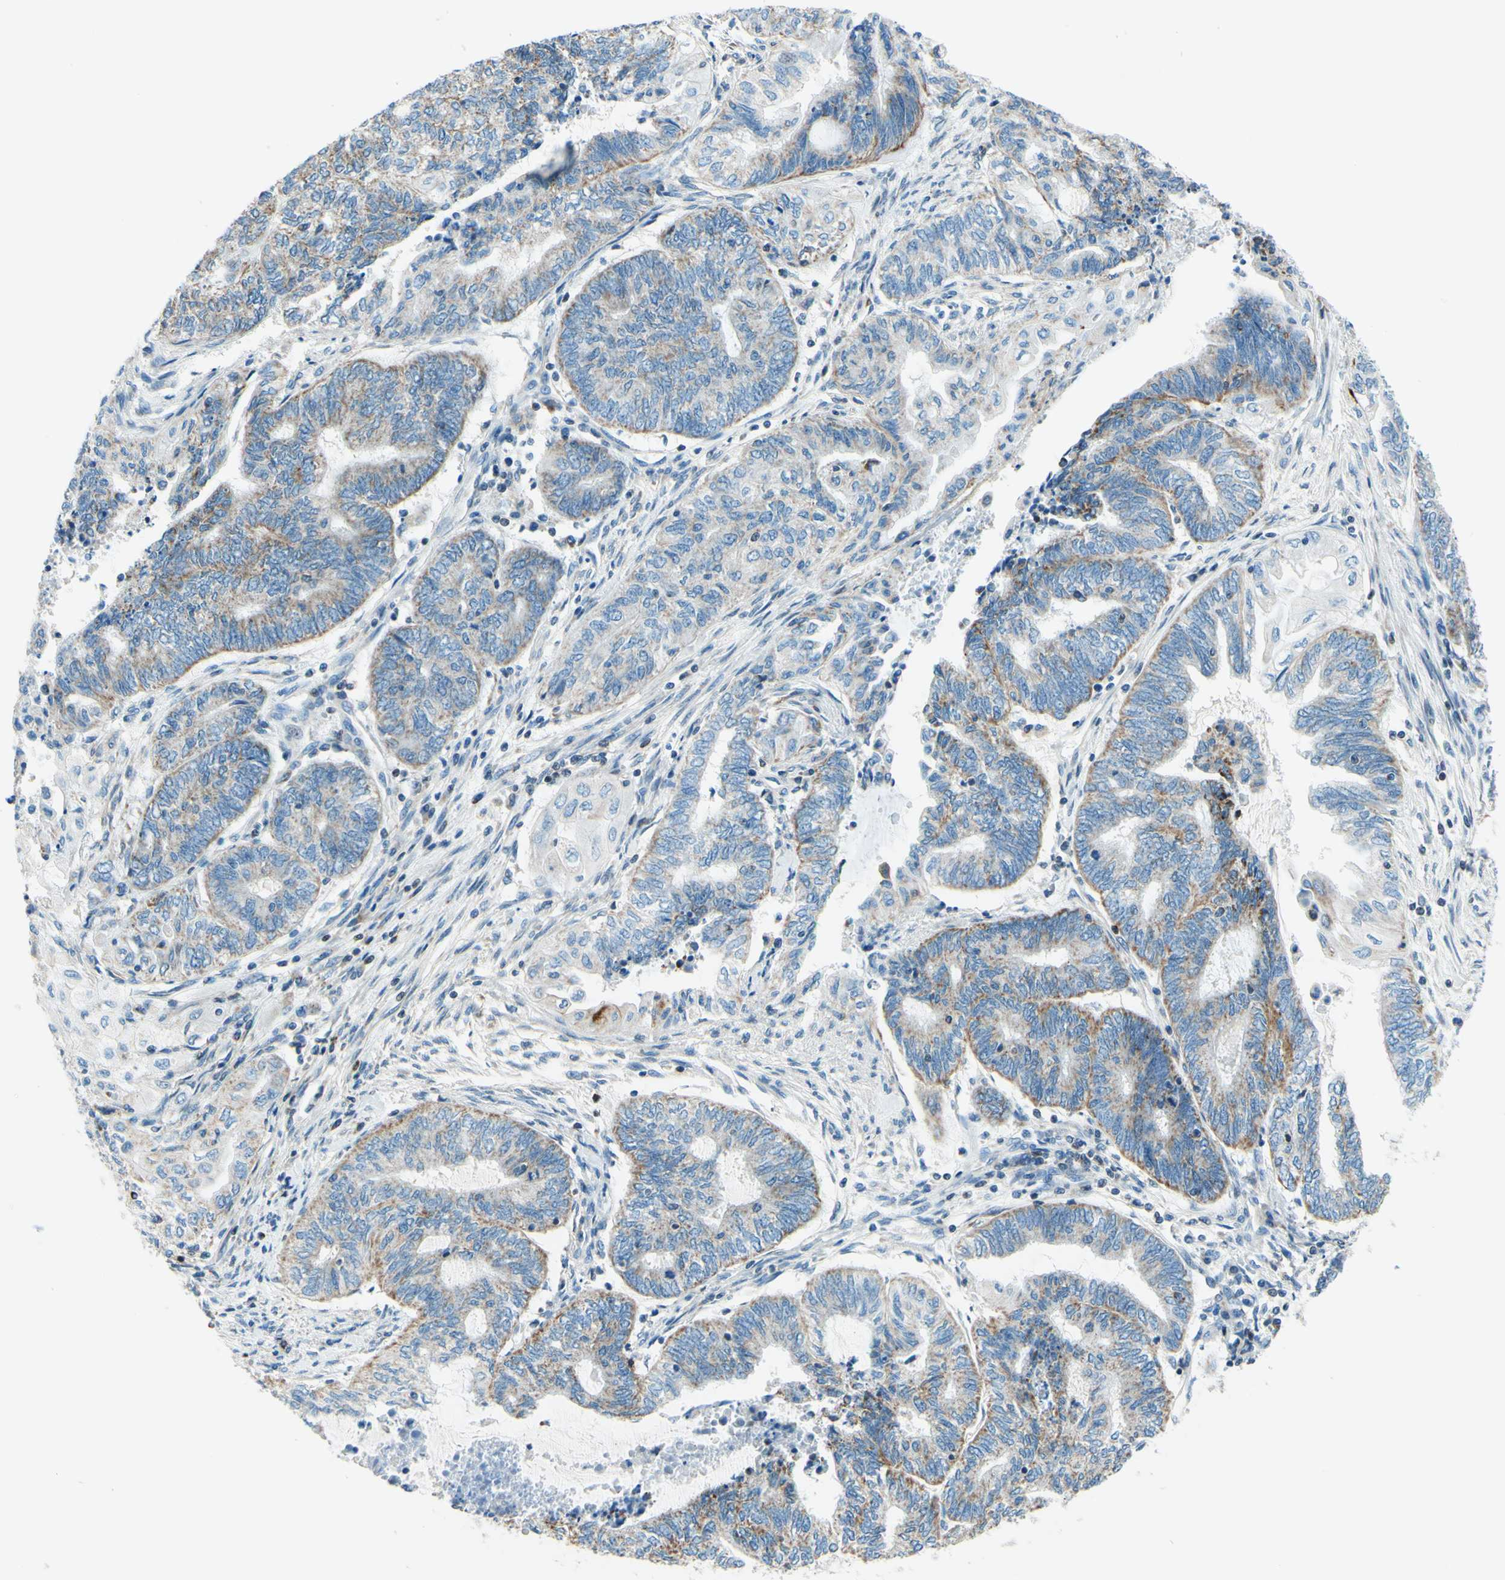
{"staining": {"intensity": "weak", "quantity": ">75%", "location": "cytoplasmic/membranous"}, "tissue": "endometrial cancer", "cell_type": "Tumor cells", "image_type": "cancer", "snomed": [{"axis": "morphology", "description": "Adenocarcinoma, NOS"}, {"axis": "topography", "description": "Uterus"}, {"axis": "topography", "description": "Endometrium"}], "caption": "Immunohistochemistry histopathology image of human endometrial cancer (adenocarcinoma) stained for a protein (brown), which exhibits low levels of weak cytoplasmic/membranous expression in approximately >75% of tumor cells.", "gene": "CBX7", "patient": {"sex": "female", "age": 70}}